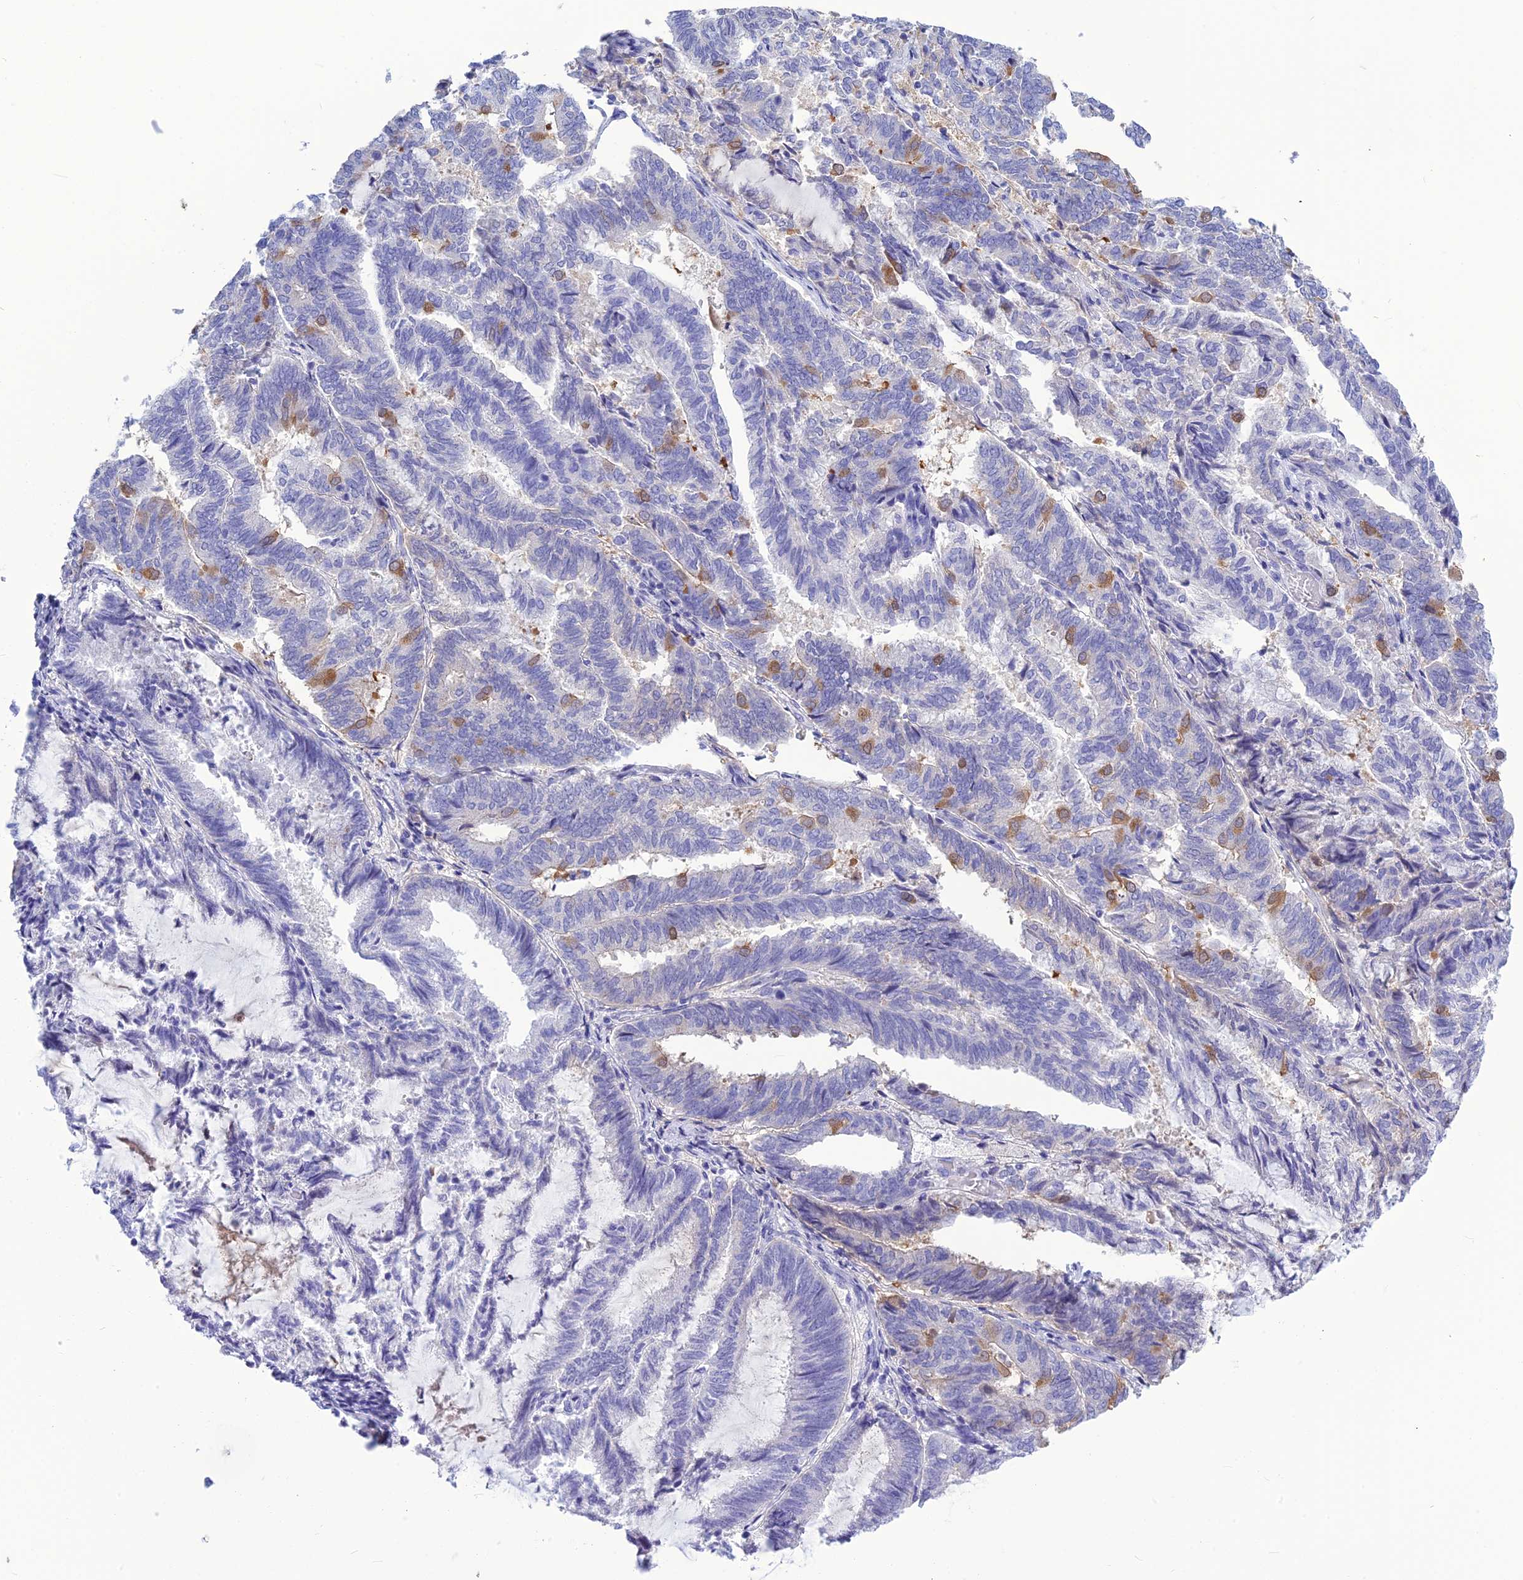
{"staining": {"intensity": "moderate", "quantity": "<25%", "location": "cytoplasmic/membranous"}, "tissue": "endometrial cancer", "cell_type": "Tumor cells", "image_type": "cancer", "snomed": [{"axis": "morphology", "description": "Adenocarcinoma, NOS"}, {"axis": "topography", "description": "Endometrium"}], "caption": "The histopathology image displays a brown stain indicating the presence of a protein in the cytoplasmic/membranous of tumor cells in endometrial cancer (adenocarcinoma). The staining is performed using DAB brown chromogen to label protein expression. The nuclei are counter-stained blue using hematoxylin.", "gene": "BBS2", "patient": {"sex": "female", "age": 80}}